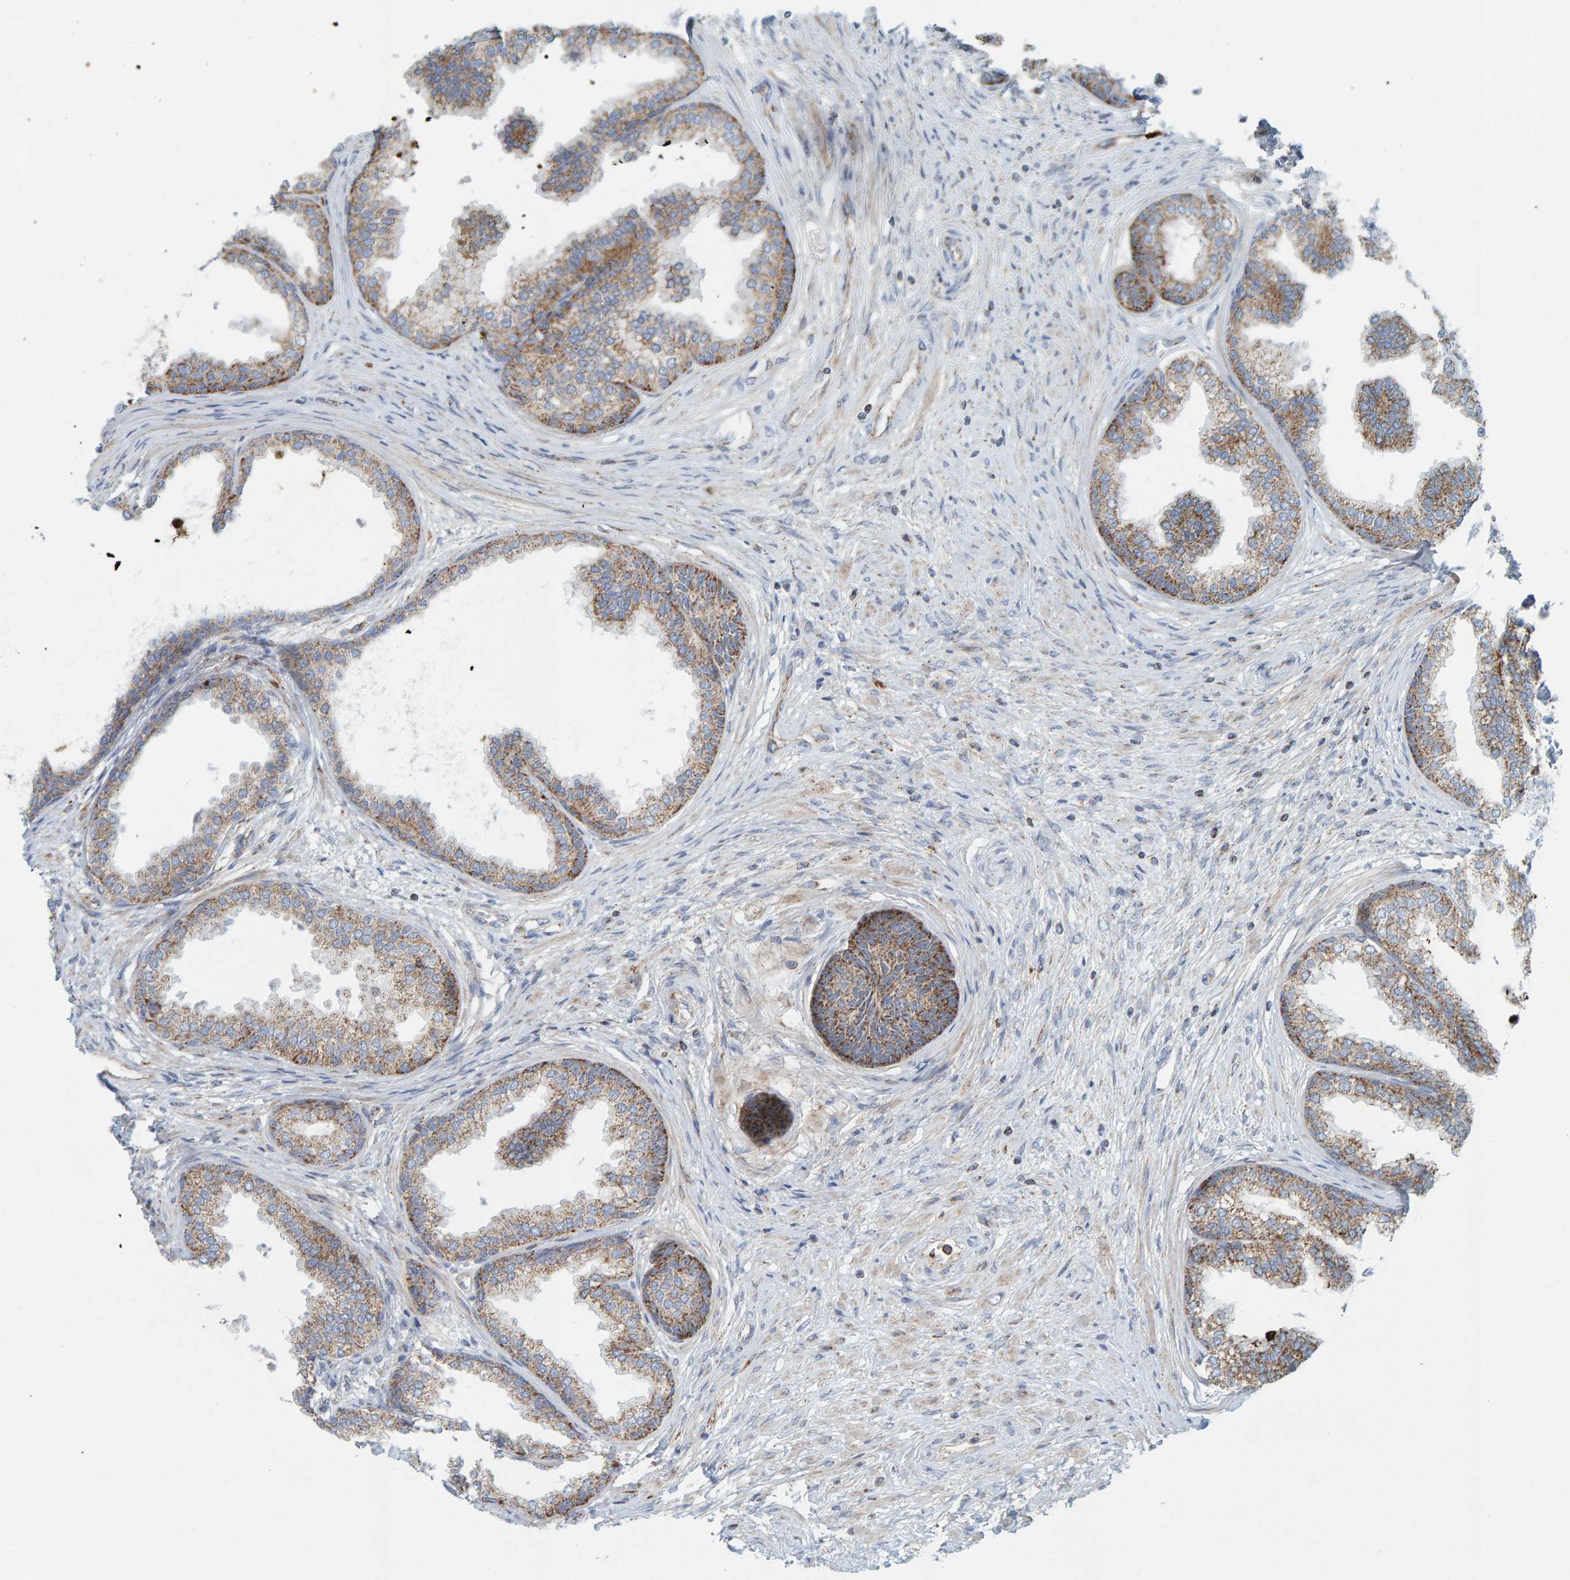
{"staining": {"intensity": "moderate", "quantity": ">75%", "location": "cytoplasmic/membranous"}, "tissue": "prostate", "cell_type": "Glandular cells", "image_type": "normal", "snomed": [{"axis": "morphology", "description": "Normal tissue, NOS"}, {"axis": "topography", "description": "Prostate"}], "caption": "This is a histology image of immunohistochemistry staining of benign prostate, which shows moderate expression in the cytoplasmic/membranous of glandular cells.", "gene": "B9D1", "patient": {"sex": "male", "age": 76}}